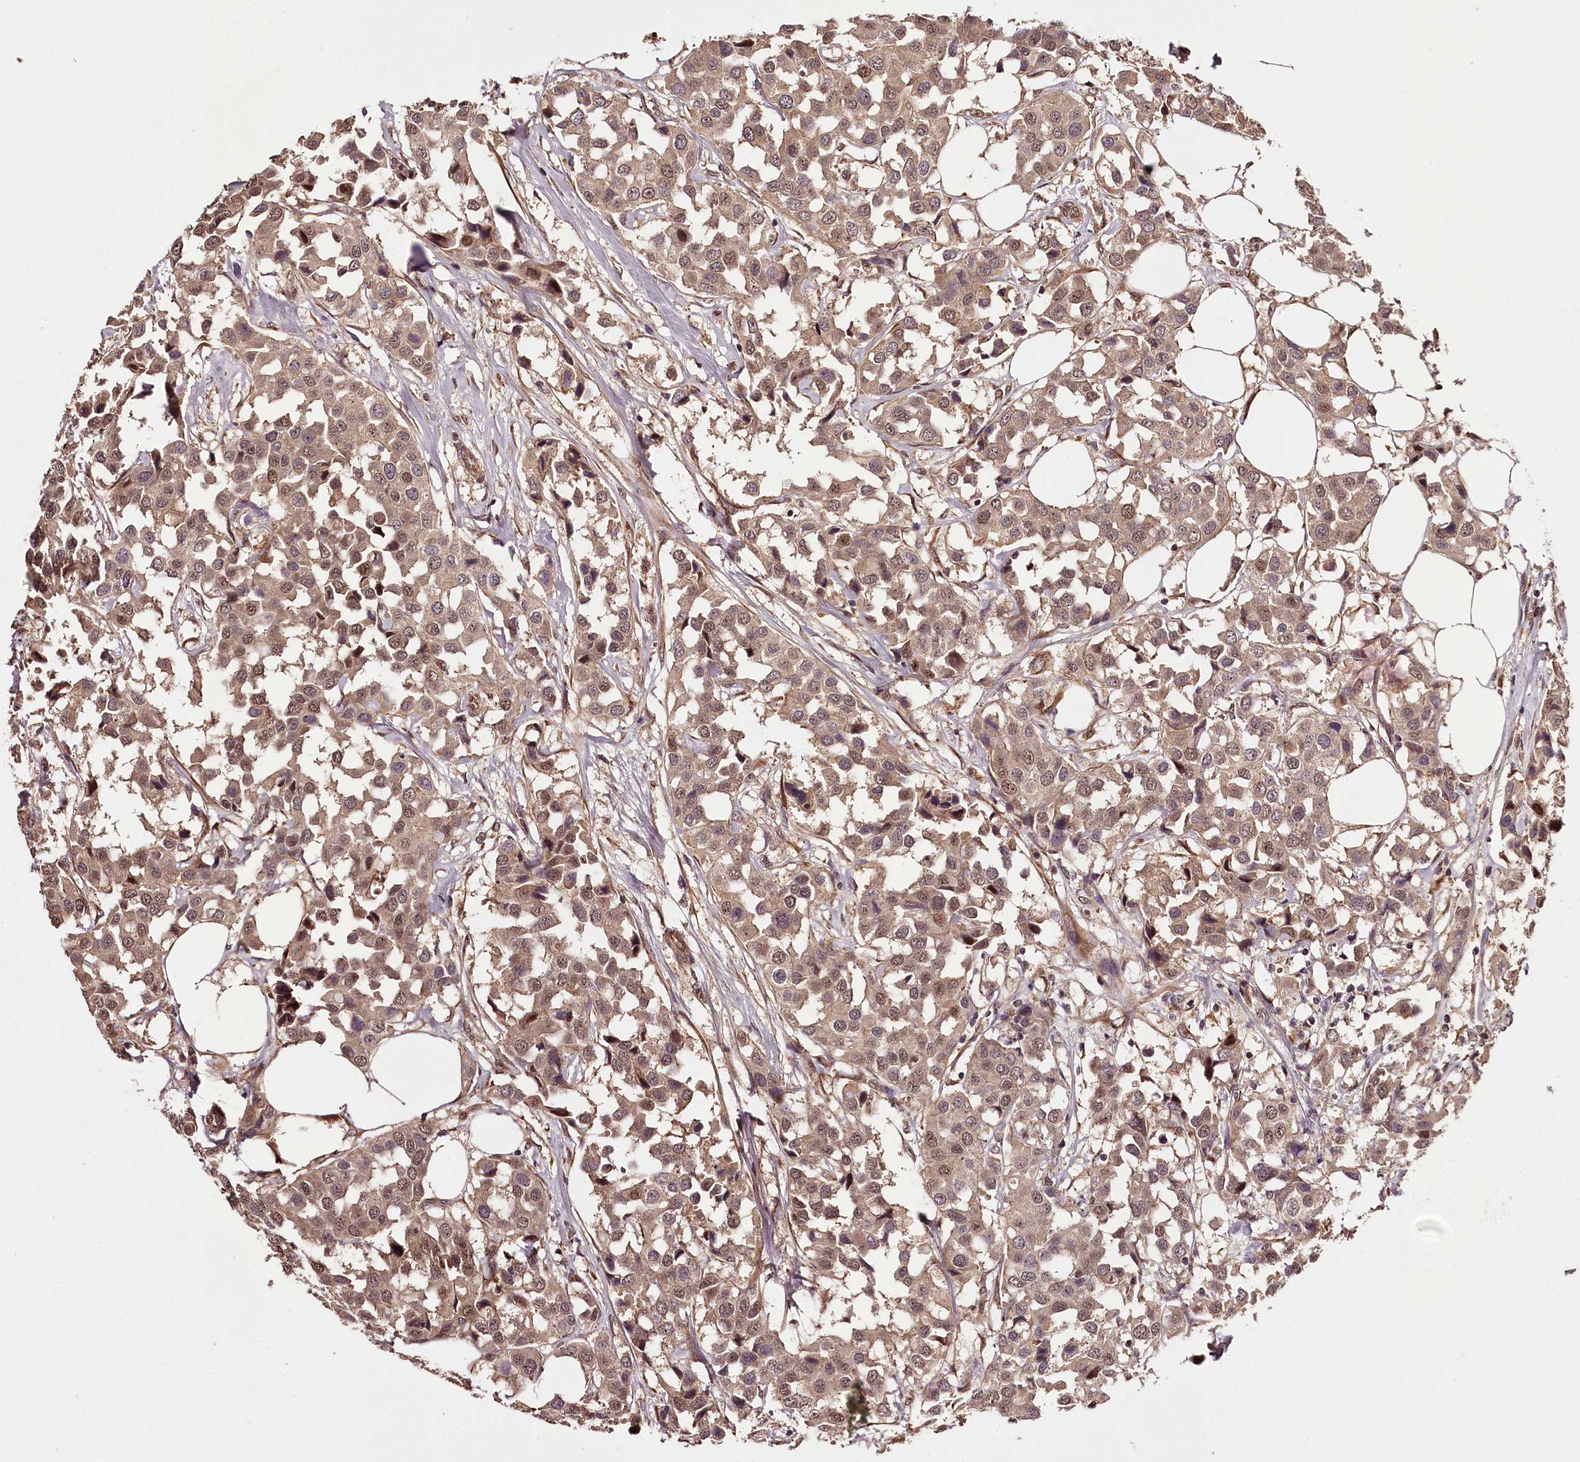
{"staining": {"intensity": "moderate", "quantity": ">75%", "location": "cytoplasmic/membranous,nuclear"}, "tissue": "breast cancer", "cell_type": "Tumor cells", "image_type": "cancer", "snomed": [{"axis": "morphology", "description": "Duct carcinoma"}, {"axis": "topography", "description": "Breast"}], "caption": "Immunohistochemistry staining of breast cancer, which reveals medium levels of moderate cytoplasmic/membranous and nuclear staining in approximately >75% of tumor cells indicating moderate cytoplasmic/membranous and nuclear protein expression. The staining was performed using DAB (brown) for protein detection and nuclei were counterstained in hematoxylin (blue).", "gene": "MAML3", "patient": {"sex": "female", "age": 80}}